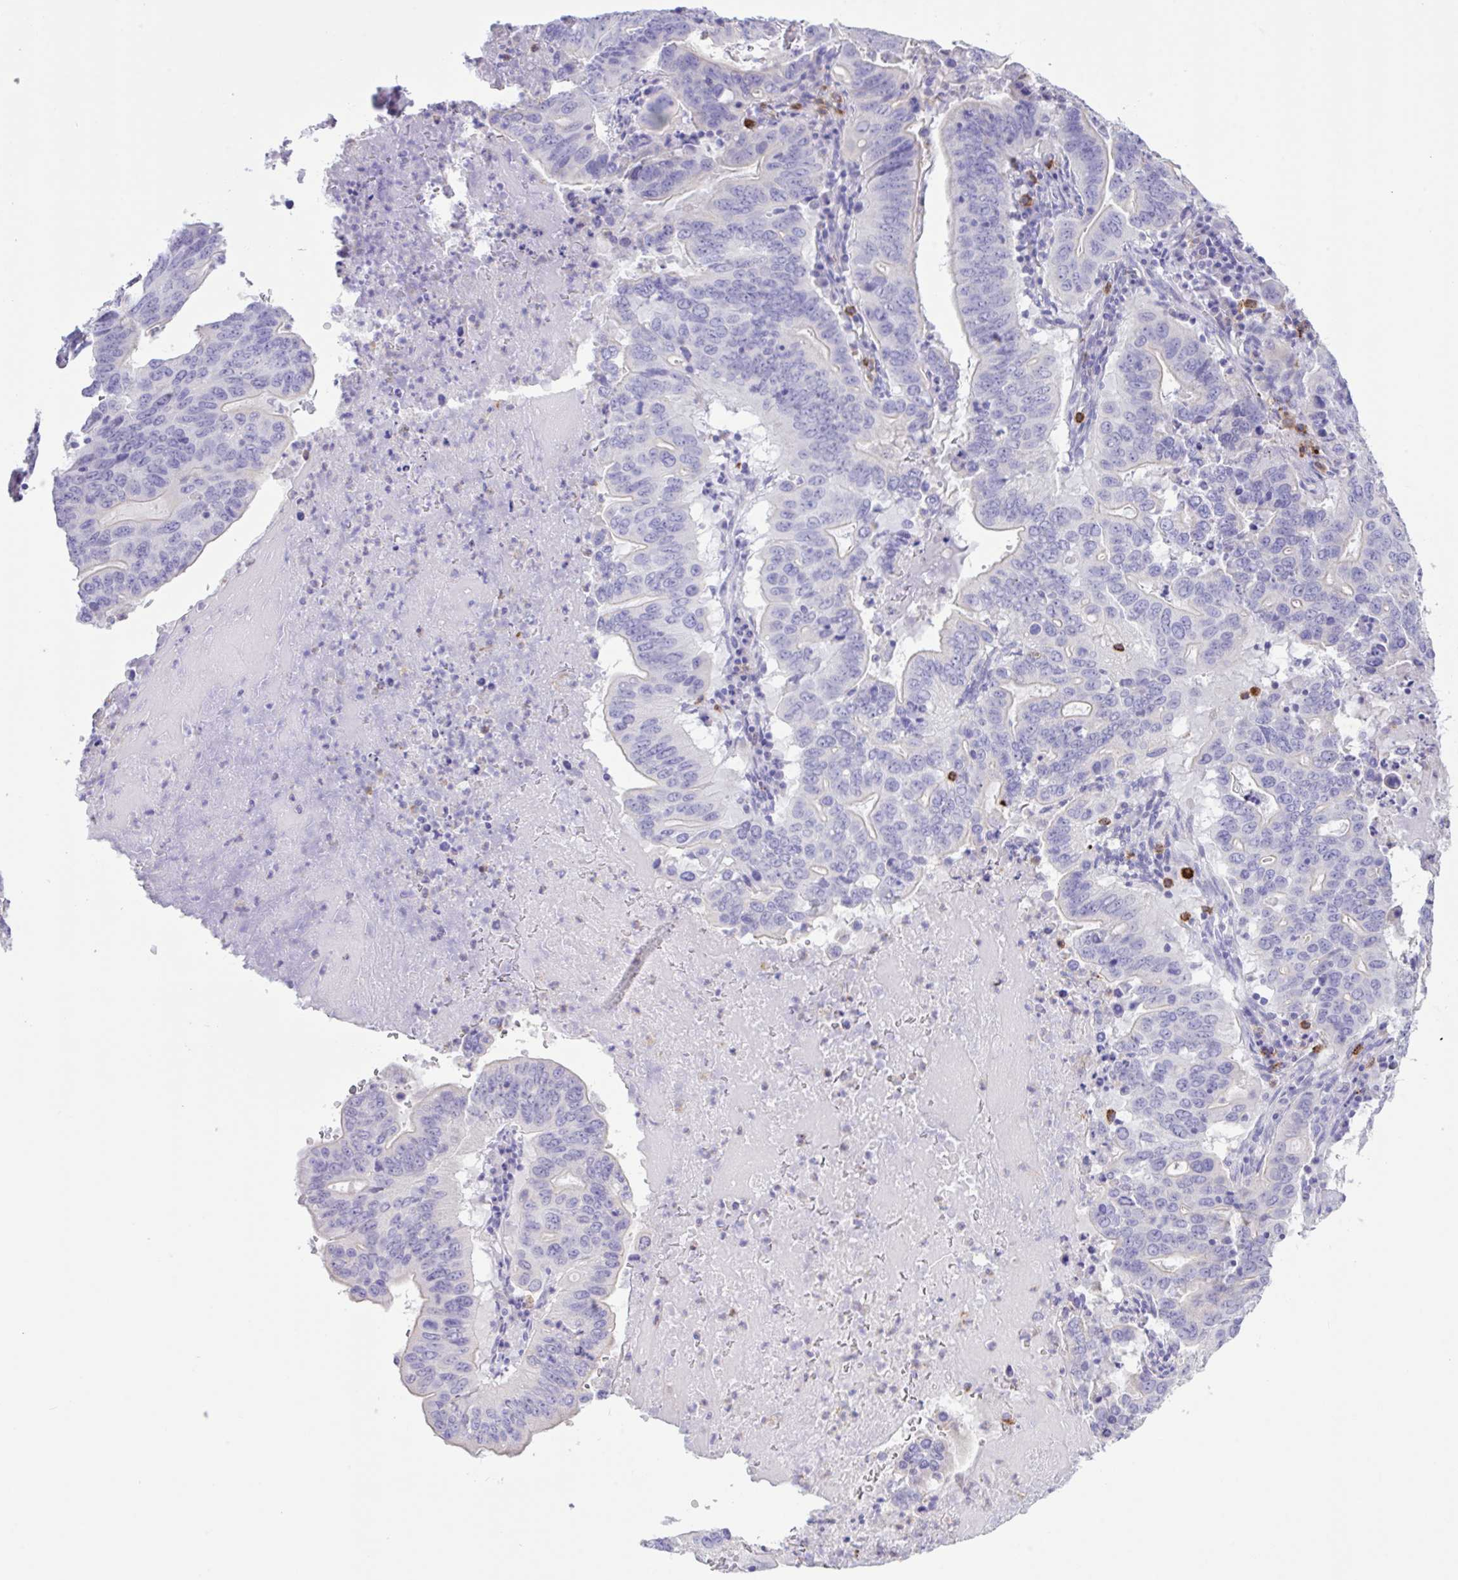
{"staining": {"intensity": "negative", "quantity": "none", "location": "none"}, "tissue": "lung cancer", "cell_type": "Tumor cells", "image_type": "cancer", "snomed": [{"axis": "morphology", "description": "Adenocarcinoma, NOS"}, {"axis": "topography", "description": "Lung"}], "caption": "Immunohistochemistry (IHC) photomicrograph of adenocarcinoma (lung) stained for a protein (brown), which displays no positivity in tumor cells.", "gene": "CST11", "patient": {"sex": "female", "age": 60}}